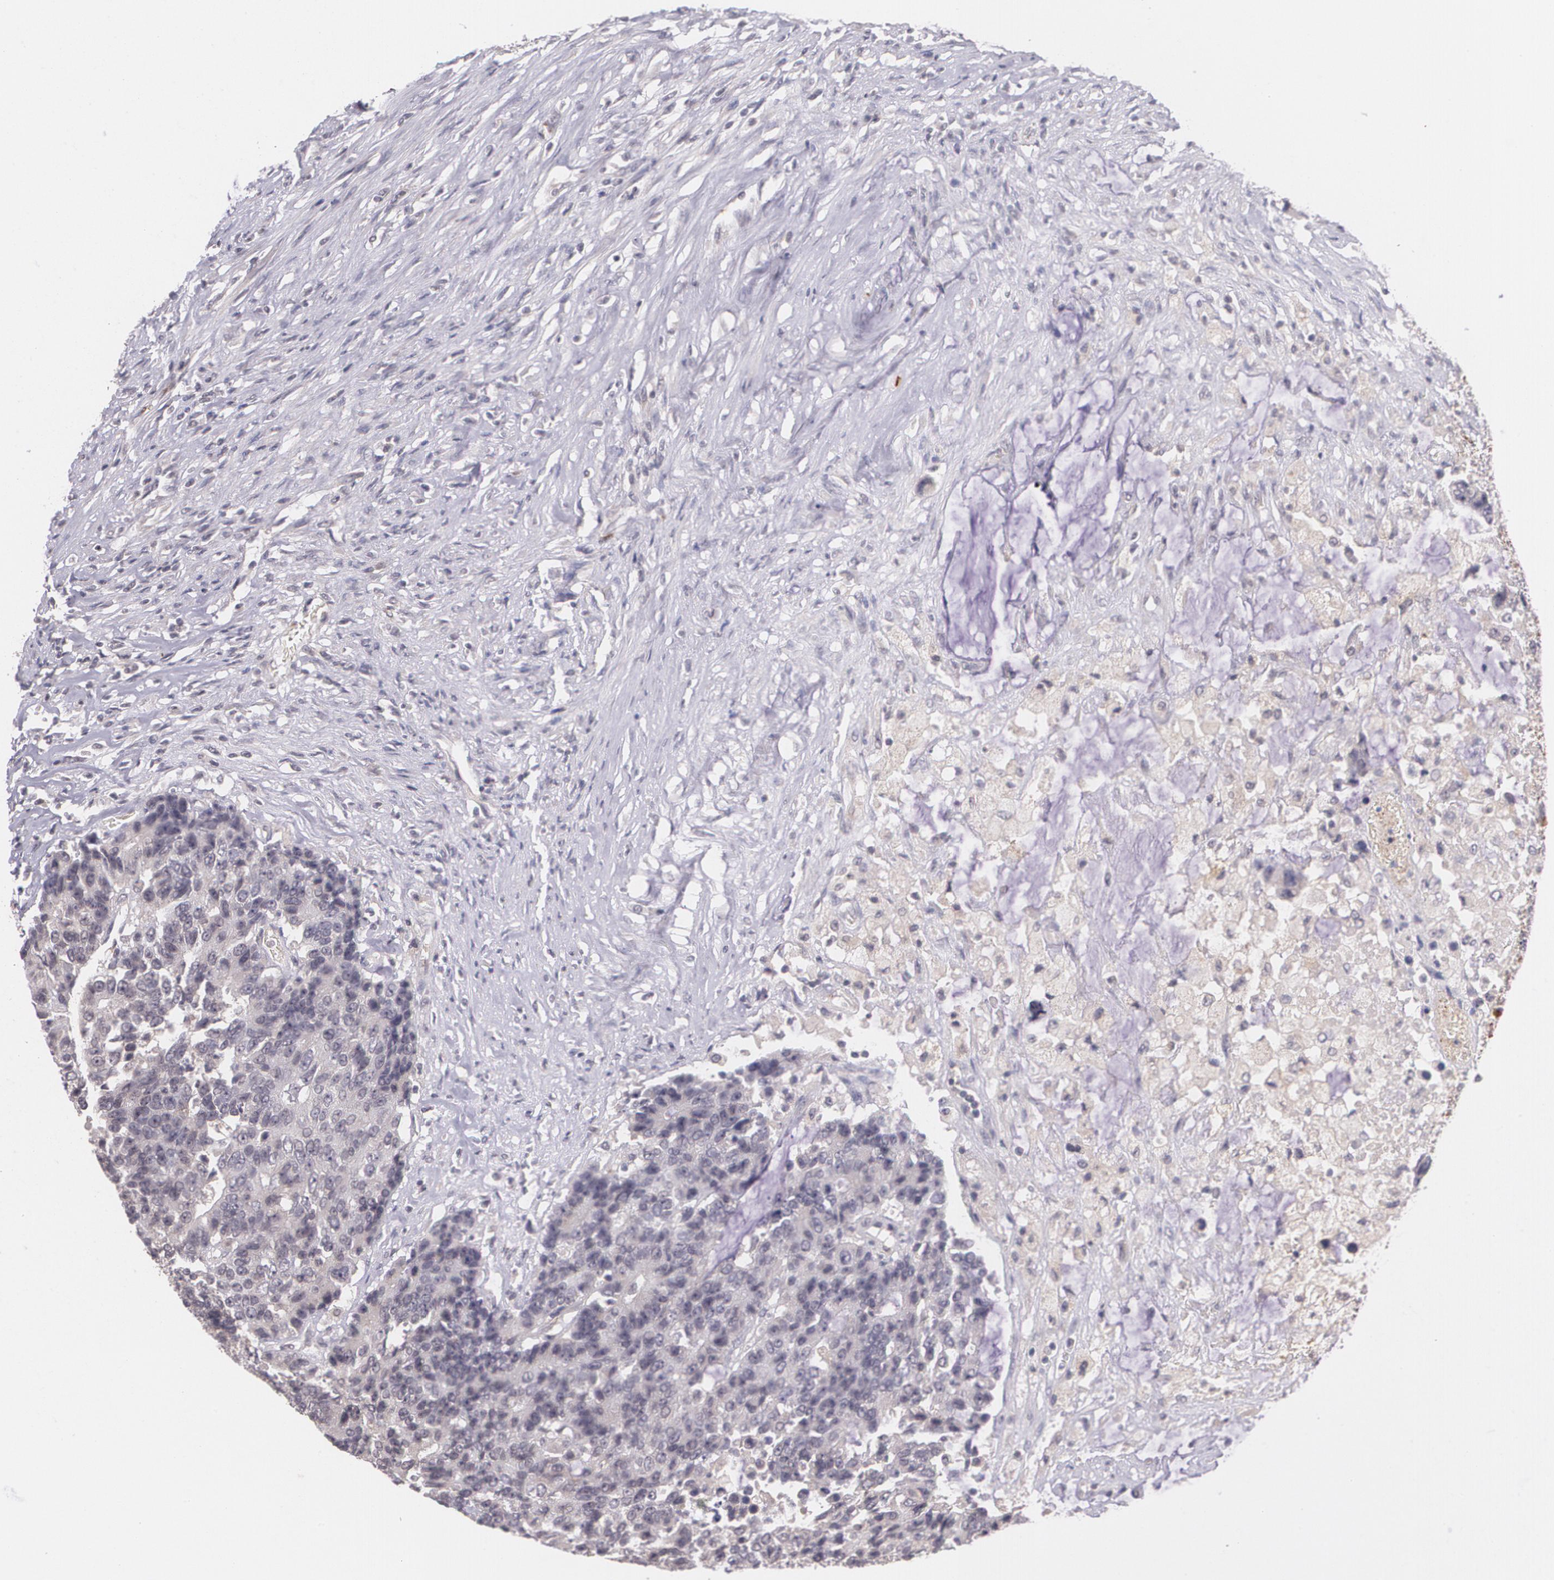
{"staining": {"intensity": "weak", "quantity": "<25%", "location": "cytoplasmic/membranous"}, "tissue": "colorectal cancer", "cell_type": "Tumor cells", "image_type": "cancer", "snomed": [{"axis": "morphology", "description": "Adenocarcinoma, NOS"}, {"axis": "topography", "description": "Colon"}], "caption": "Colorectal cancer was stained to show a protein in brown. There is no significant staining in tumor cells.", "gene": "TM4SF1", "patient": {"sex": "female", "age": 86}}